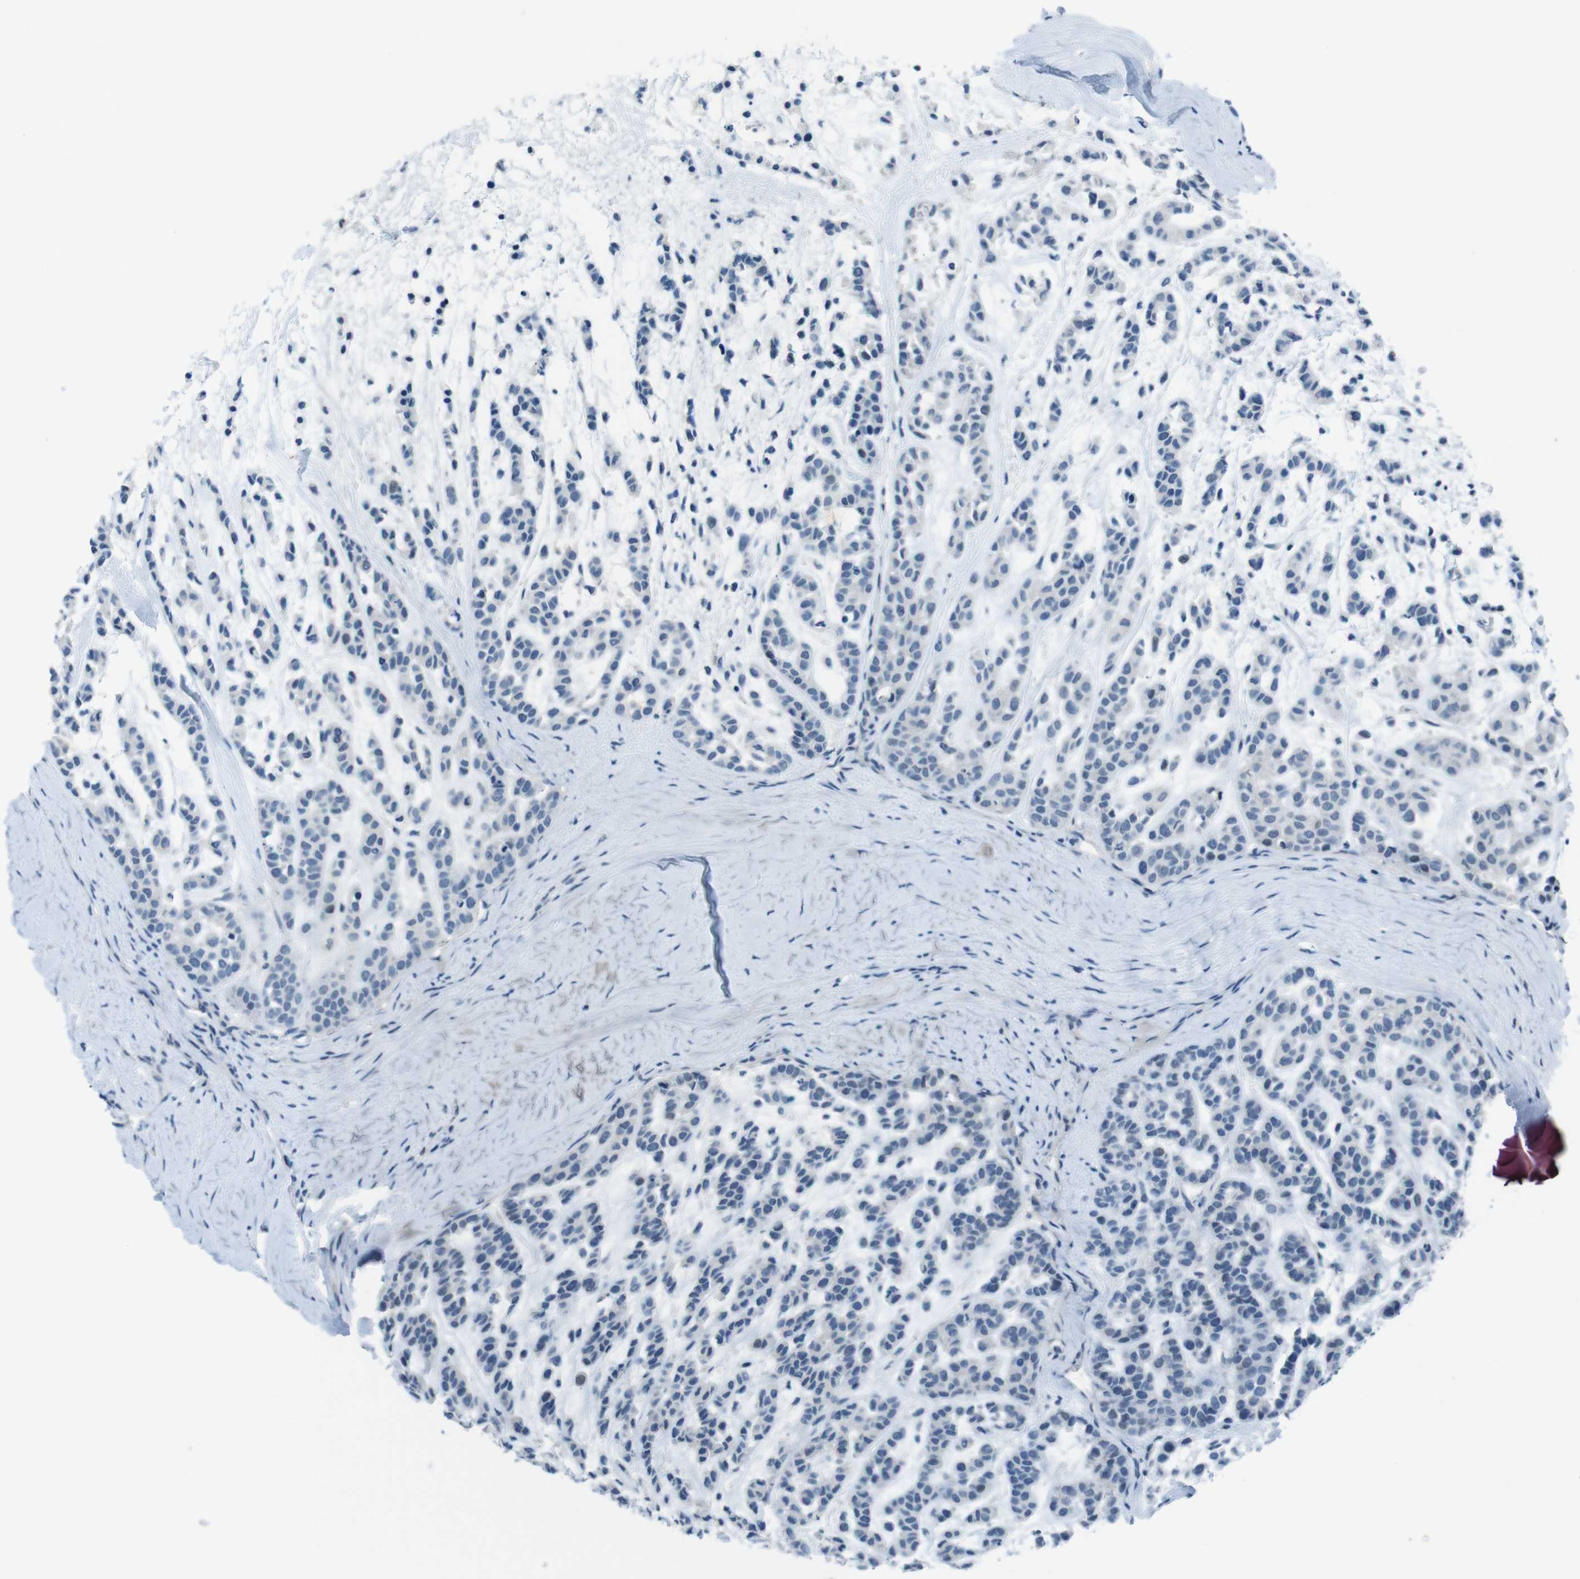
{"staining": {"intensity": "negative", "quantity": "none", "location": "none"}, "tissue": "head and neck cancer", "cell_type": "Tumor cells", "image_type": "cancer", "snomed": [{"axis": "morphology", "description": "Adenocarcinoma, NOS"}, {"axis": "morphology", "description": "Adenoma, NOS"}, {"axis": "topography", "description": "Head-Neck"}], "caption": "The IHC image has no significant staining in tumor cells of adenoma (head and neck) tissue. The staining was performed using DAB to visualize the protein expression in brown, while the nuclei were stained in blue with hematoxylin (Magnification: 20x).", "gene": "HRH2", "patient": {"sex": "female", "age": 55}}